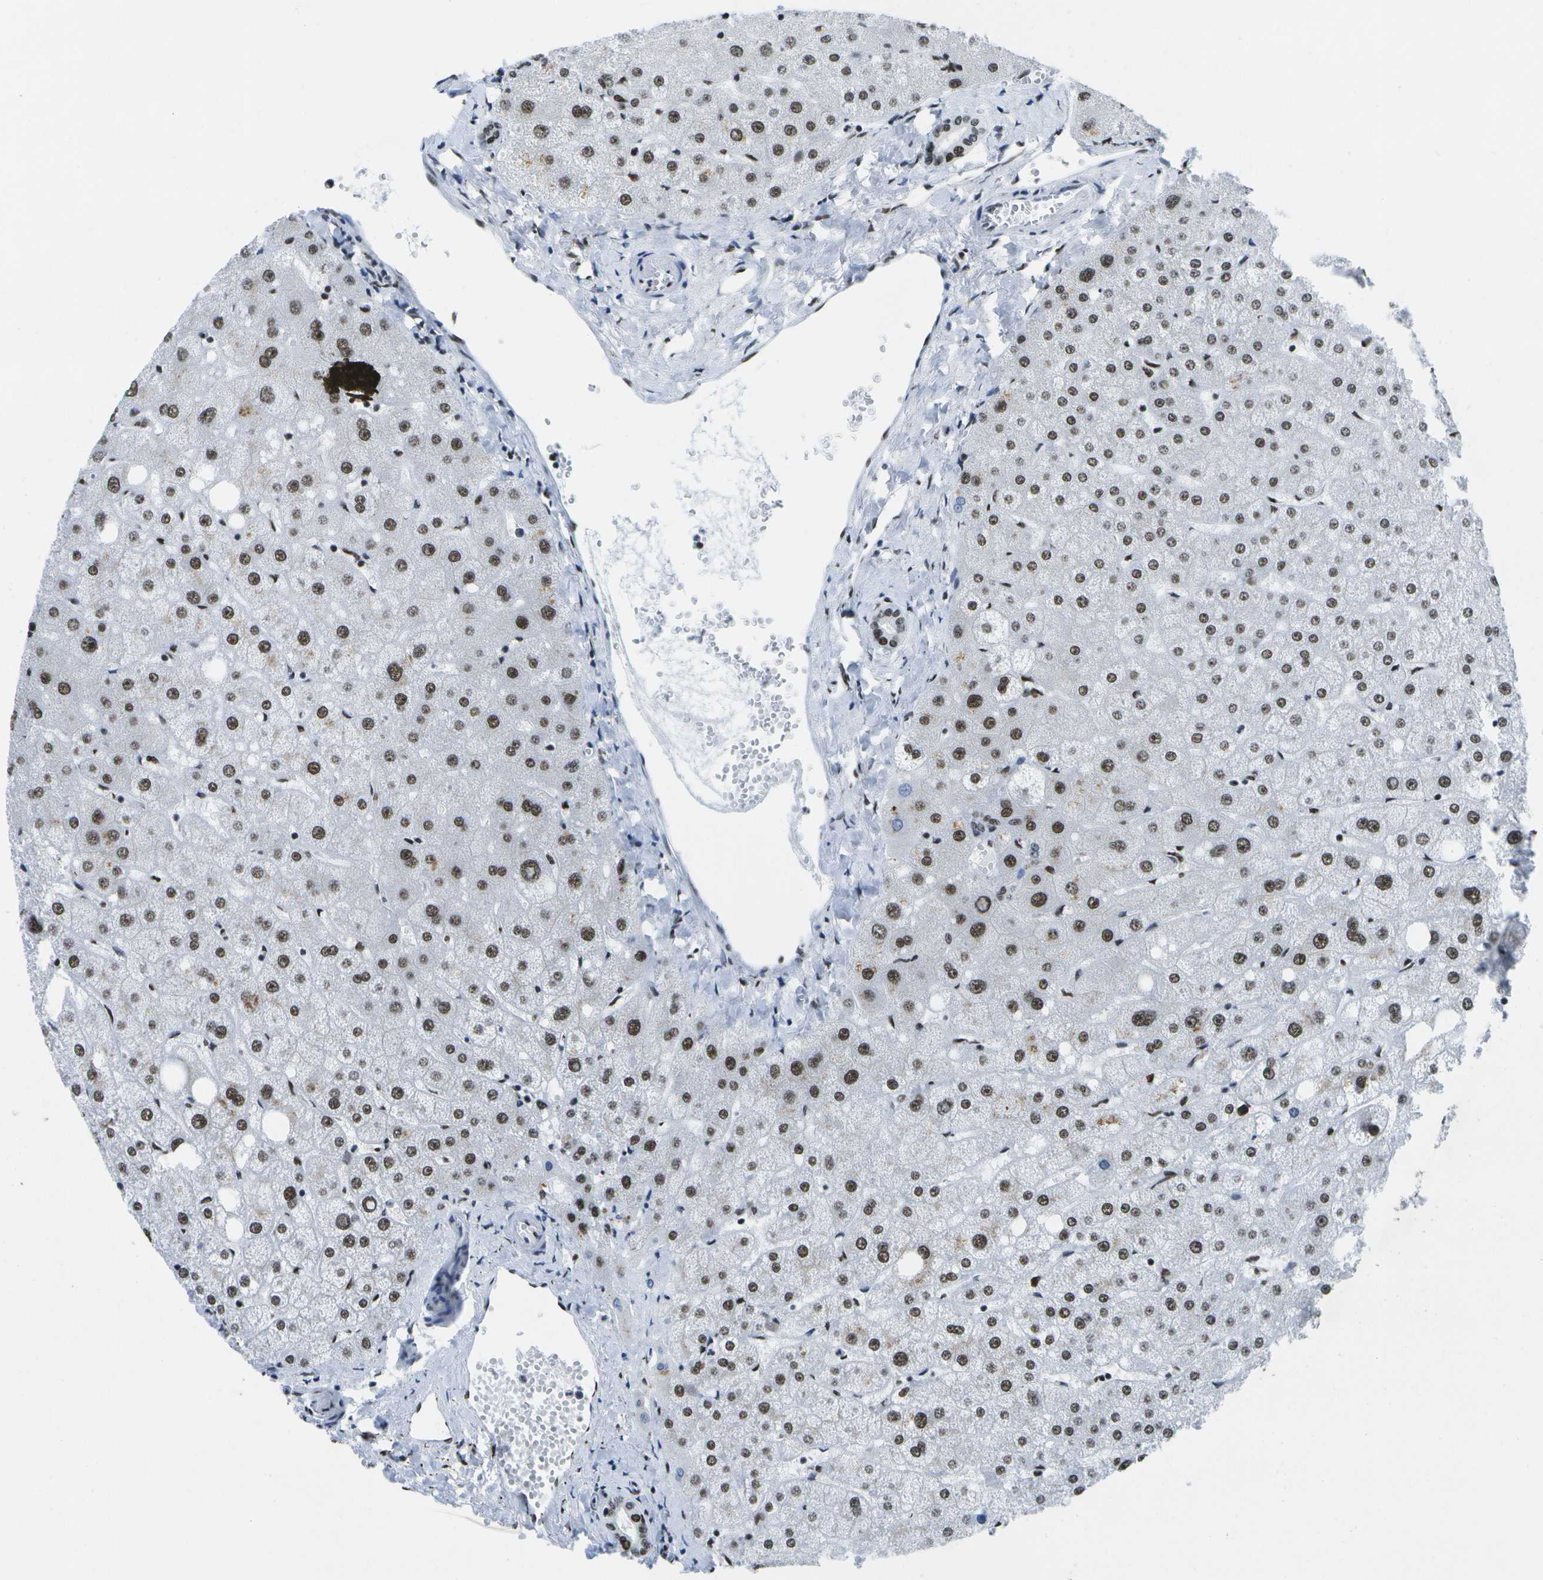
{"staining": {"intensity": "strong", "quantity": ">75%", "location": "nuclear"}, "tissue": "liver", "cell_type": "Cholangiocytes", "image_type": "normal", "snomed": [{"axis": "morphology", "description": "Normal tissue, NOS"}, {"axis": "topography", "description": "Liver"}], "caption": "Cholangiocytes show high levels of strong nuclear staining in approximately >75% of cells in normal human liver. (DAB = brown stain, brightfield microscopy at high magnification).", "gene": "NSRP1", "patient": {"sex": "male", "age": 73}}